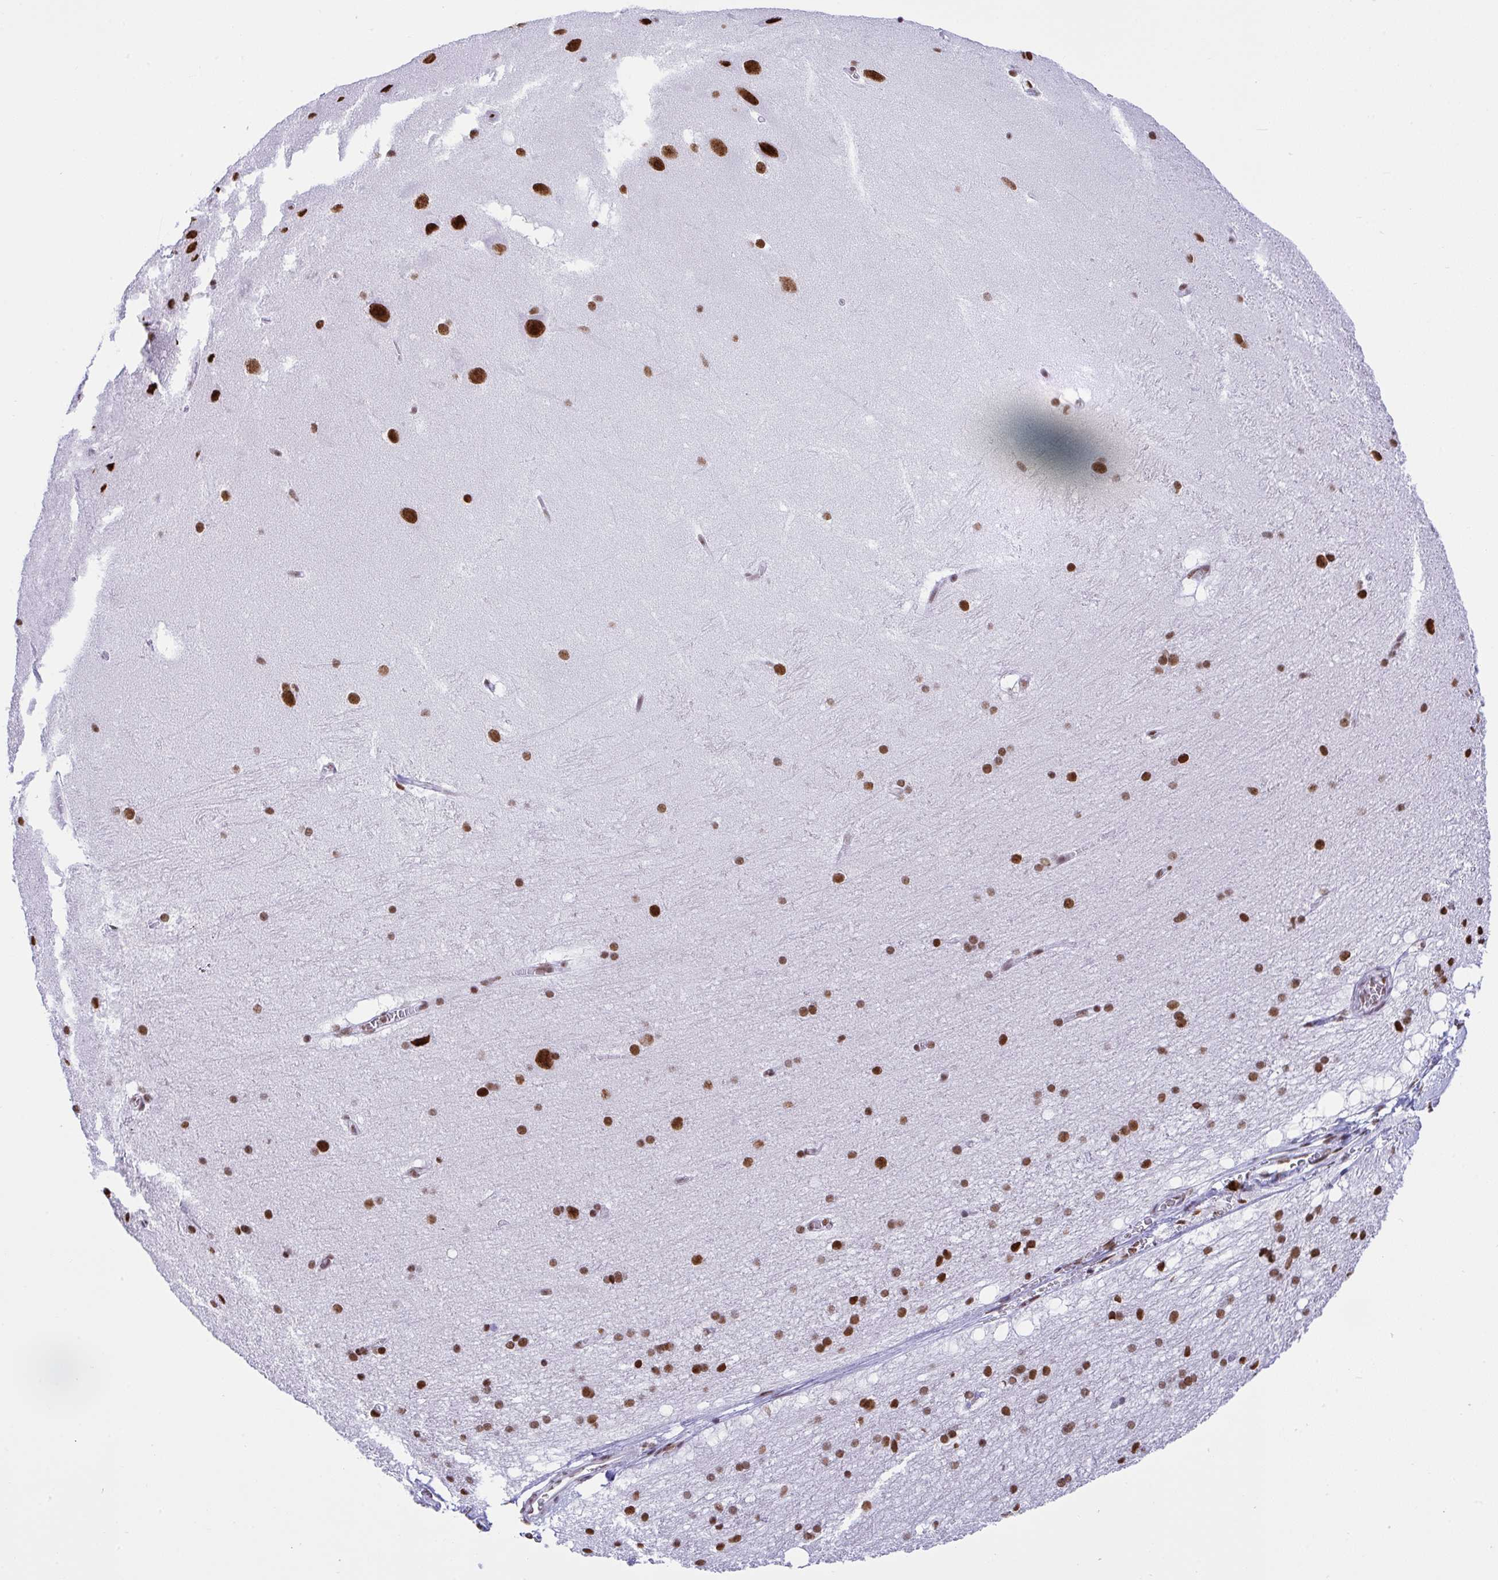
{"staining": {"intensity": "strong", "quantity": "25%-75%", "location": "nuclear"}, "tissue": "hippocampus", "cell_type": "Glial cells", "image_type": "normal", "snomed": [{"axis": "morphology", "description": "Normal tissue, NOS"}, {"axis": "topography", "description": "Cerebral cortex"}, {"axis": "topography", "description": "Hippocampus"}], "caption": "Normal hippocampus displays strong nuclear positivity in about 25%-75% of glial cells.", "gene": "DDX52", "patient": {"sex": "female", "age": 19}}